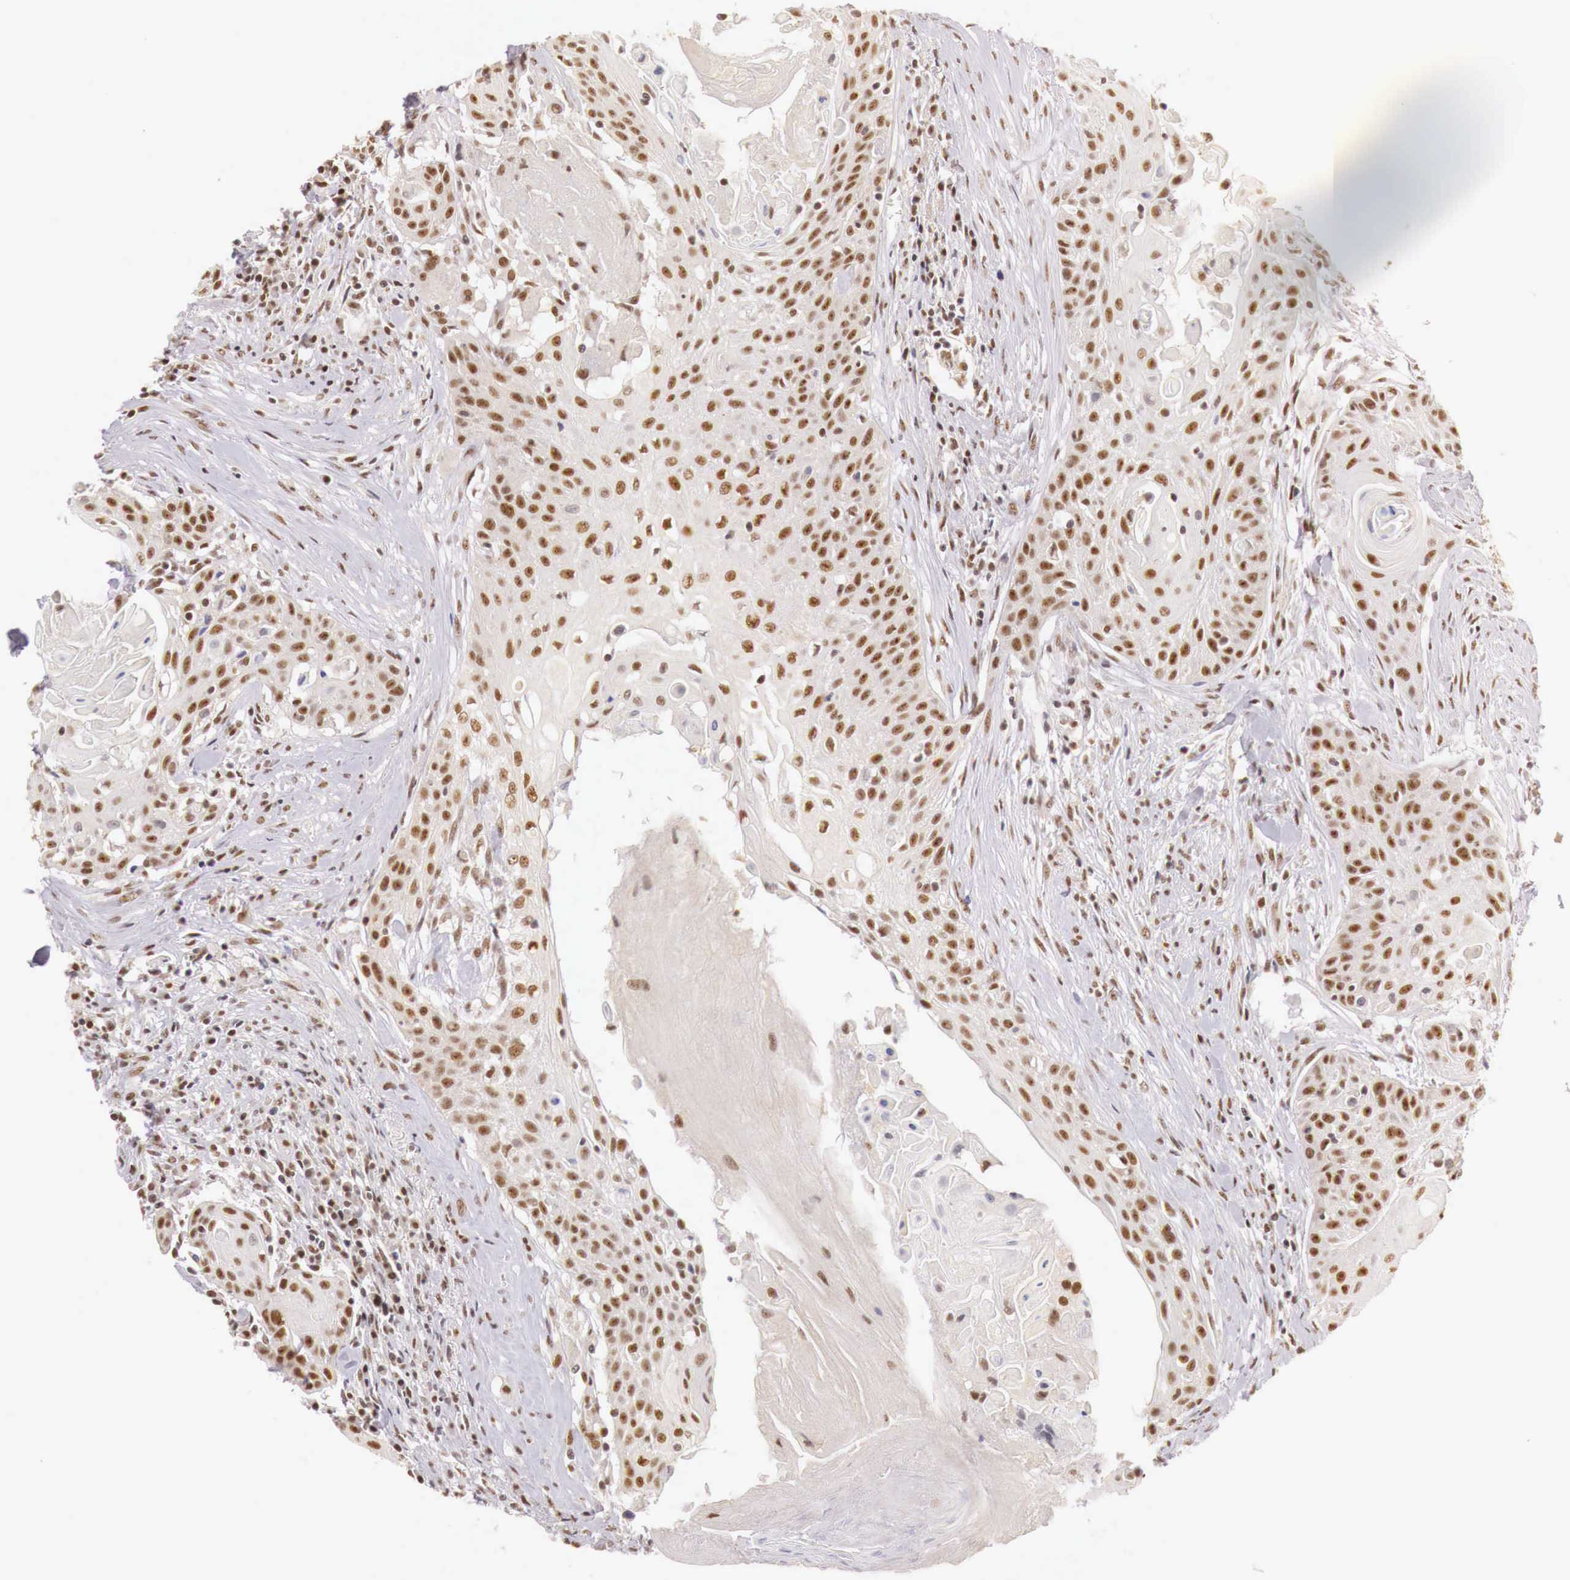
{"staining": {"intensity": "moderate", "quantity": ">75%", "location": "cytoplasmic/membranous,nuclear"}, "tissue": "head and neck cancer", "cell_type": "Tumor cells", "image_type": "cancer", "snomed": [{"axis": "morphology", "description": "Squamous cell carcinoma, NOS"}, {"axis": "morphology", "description": "Squamous cell carcinoma, metastatic, NOS"}, {"axis": "topography", "description": "Lymph node"}, {"axis": "topography", "description": "Salivary gland"}, {"axis": "topography", "description": "Head-Neck"}], "caption": "Protein expression analysis of metastatic squamous cell carcinoma (head and neck) displays moderate cytoplasmic/membranous and nuclear staining in about >75% of tumor cells. (DAB (3,3'-diaminobenzidine) IHC with brightfield microscopy, high magnification).", "gene": "GPKOW", "patient": {"sex": "female", "age": 74}}